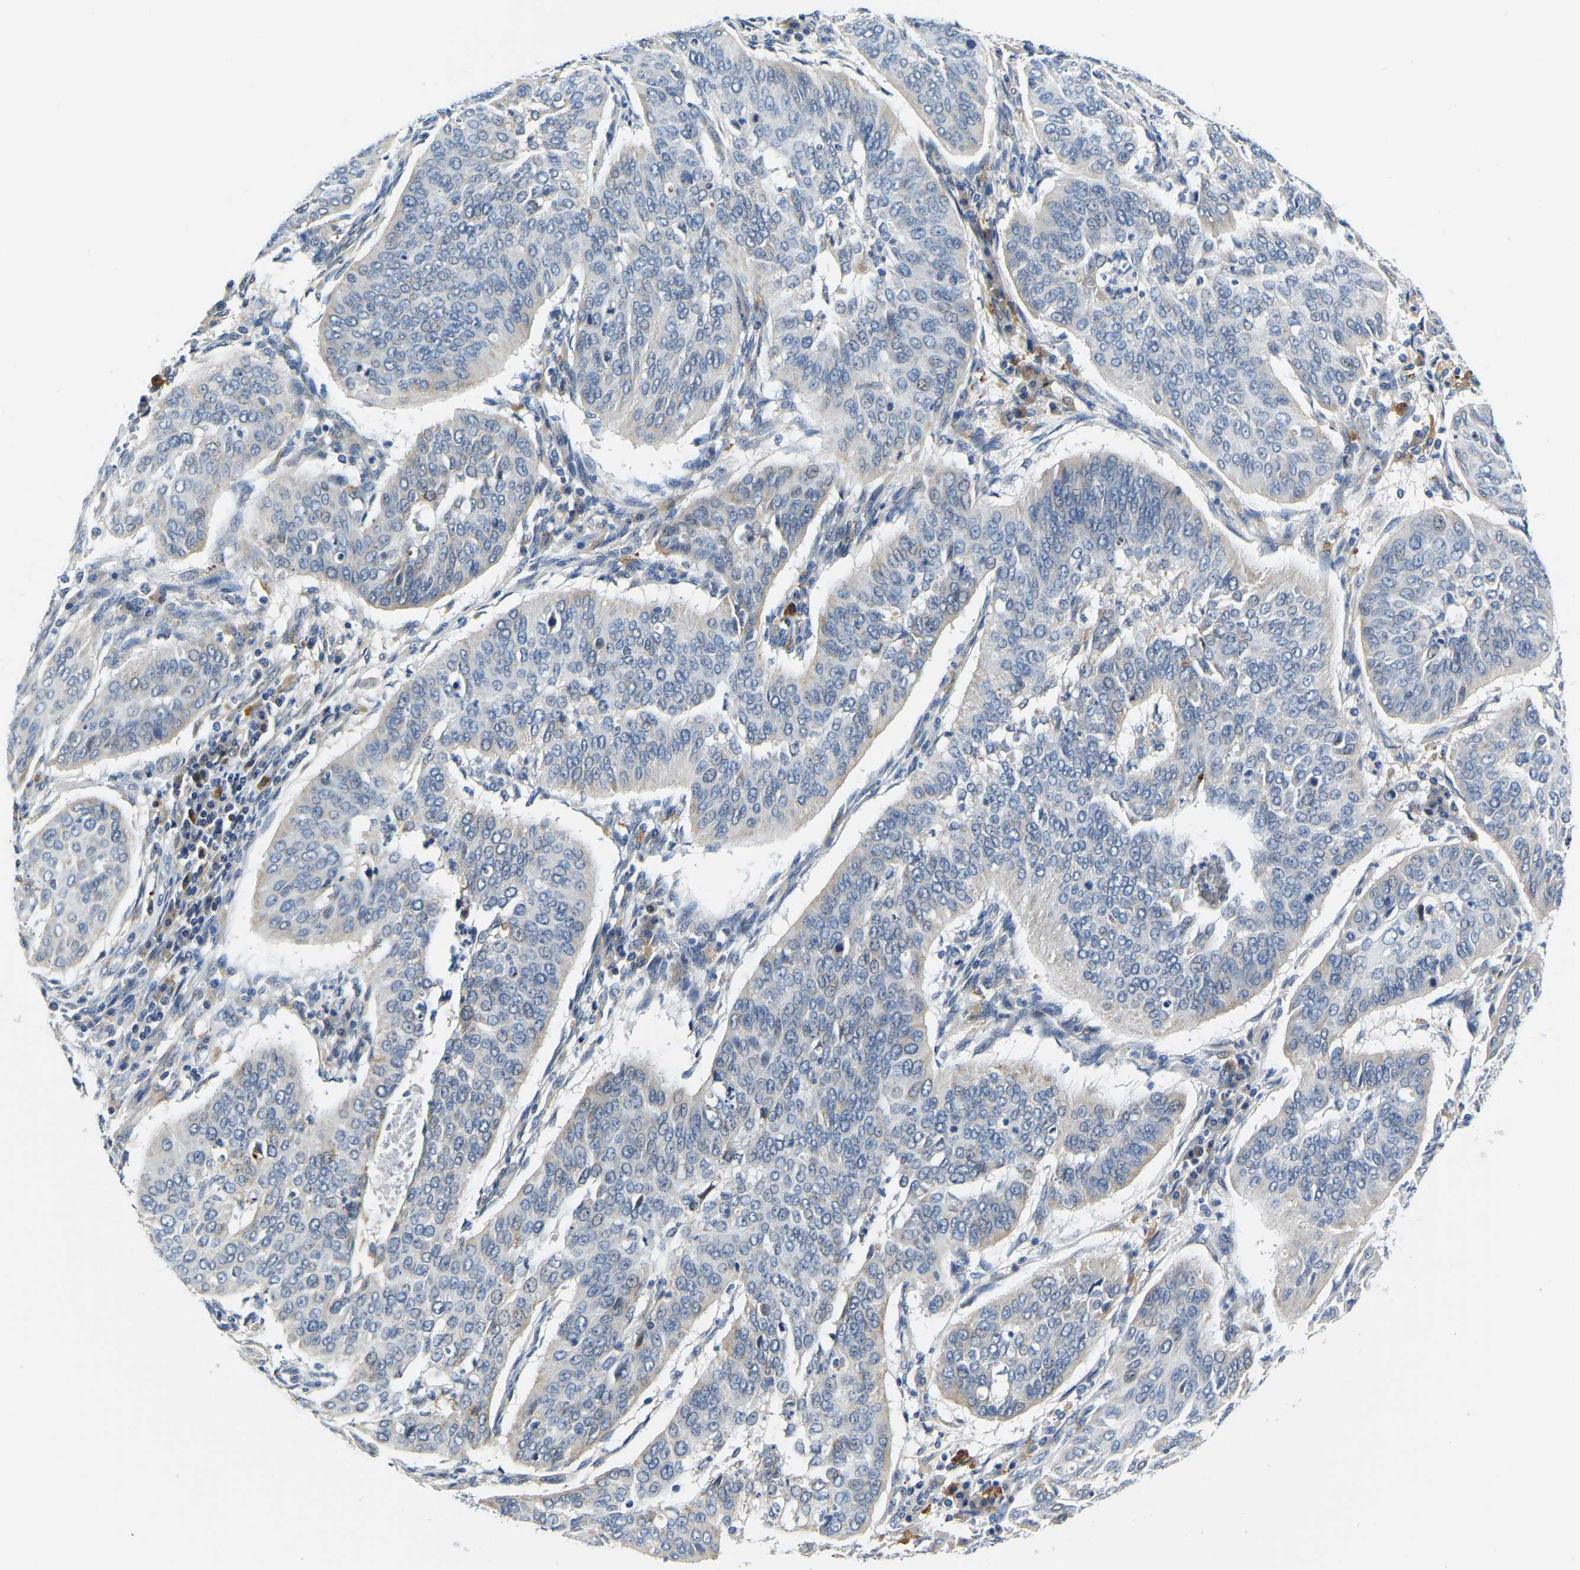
{"staining": {"intensity": "negative", "quantity": "none", "location": "none"}, "tissue": "cervical cancer", "cell_type": "Tumor cells", "image_type": "cancer", "snomed": [{"axis": "morphology", "description": "Normal tissue, NOS"}, {"axis": "morphology", "description": "Squamous cell carcinoma, NOS"}, {"axis": "topography", "description": "Cervix"}], "caption": "Immunohistochemistry of human cervical cancer demonstrates no staining in tumor cells.", "gene": "LIAS", "patient": {"sex": "female", "age": 39}}